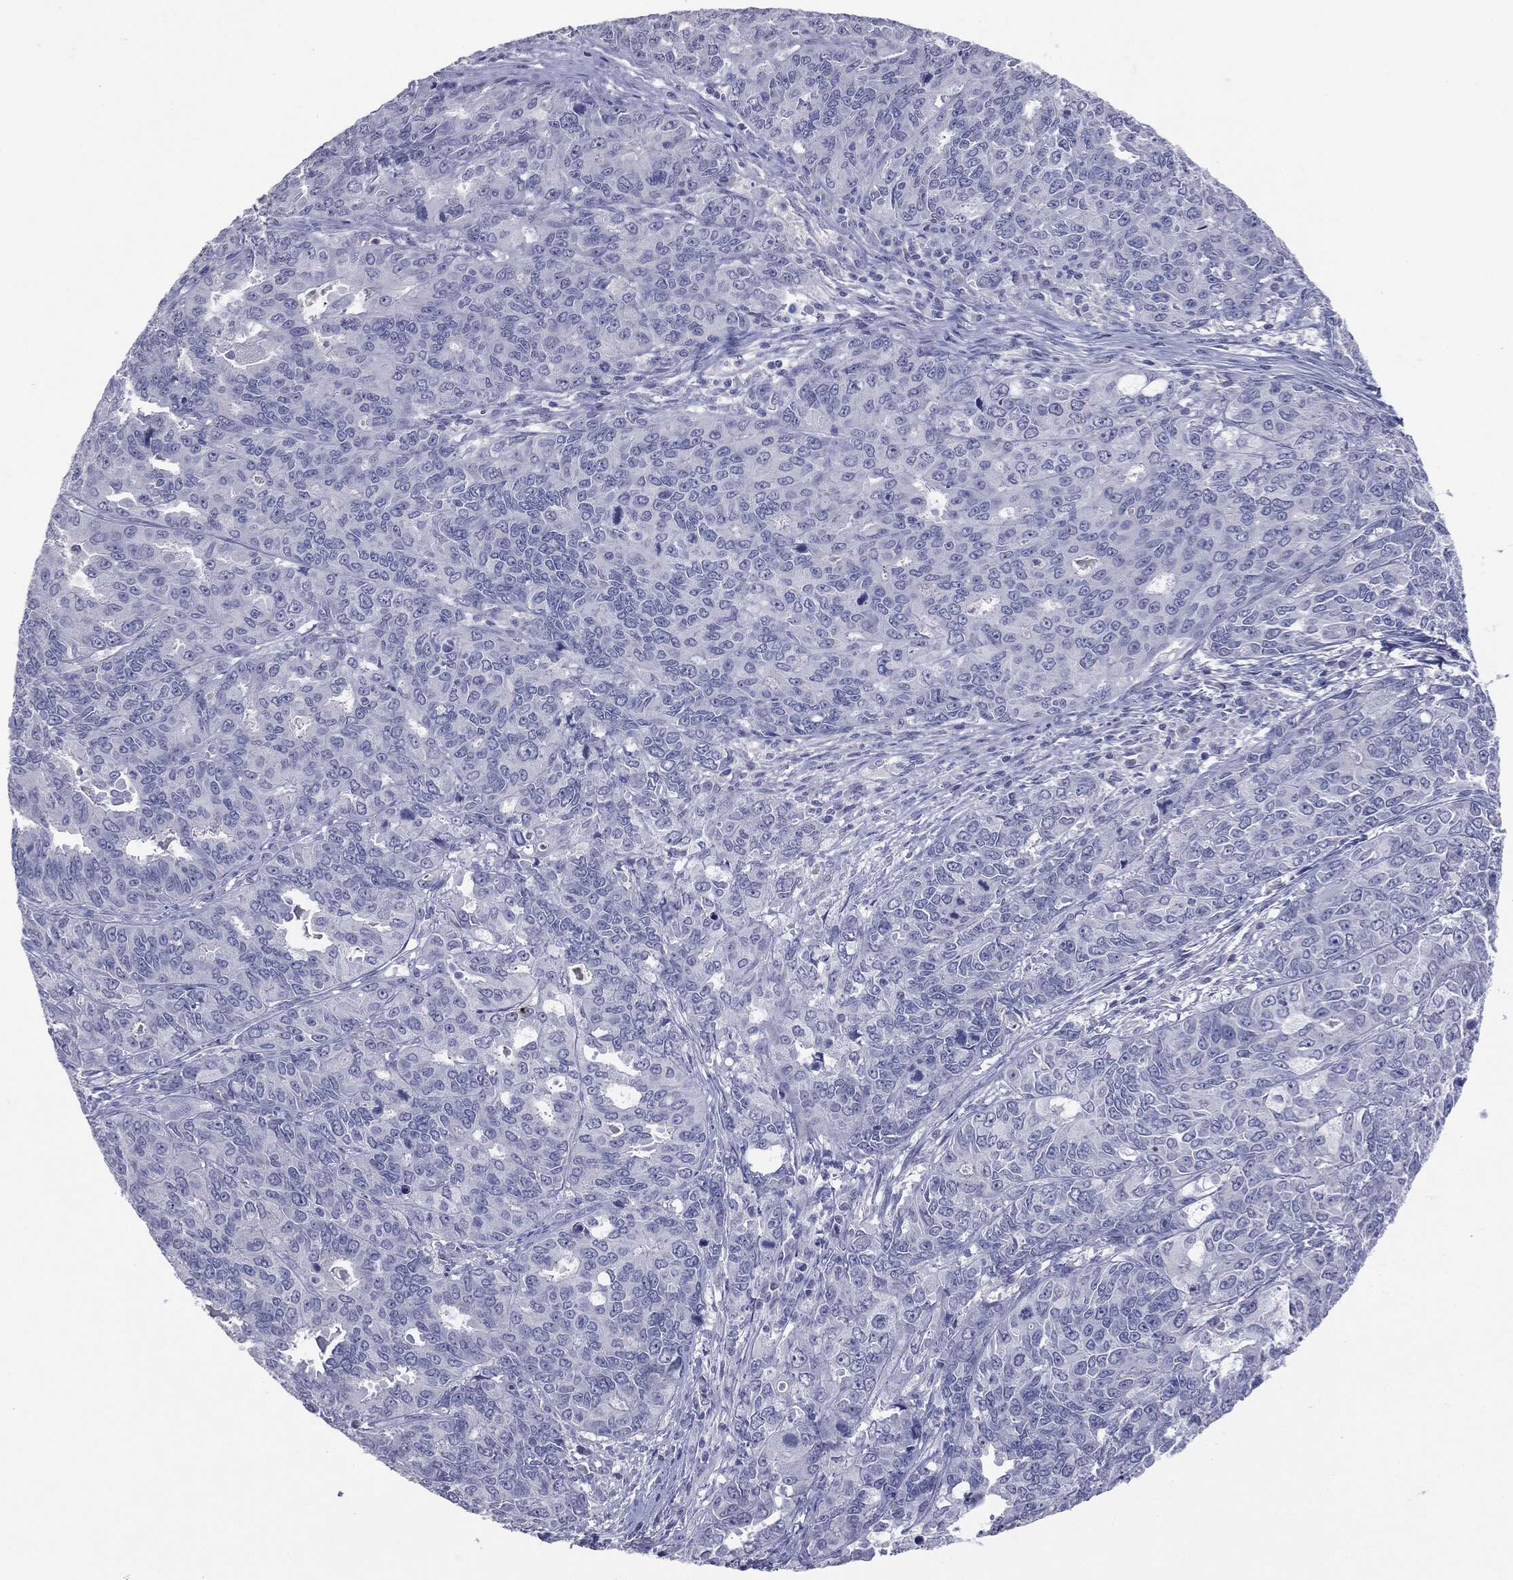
{"staining": {"intensity": "negative", "quantity": "none", "location": "none"}, "tissue": "endometrial cancer", "cell_type": "Tumor cells", "image_type": "cancer", "snomed": [{"axis": "morphology", "description": "Adenocarcinoma, NOS"}, {"axis": "topography", "description": "Uterus"}], "caption": "The micrograph demonstrates no significant positivity in tumor cells of endometrial cancer.", "gene": "TSHB", "patient": {"sex": "female", "age": 79}}